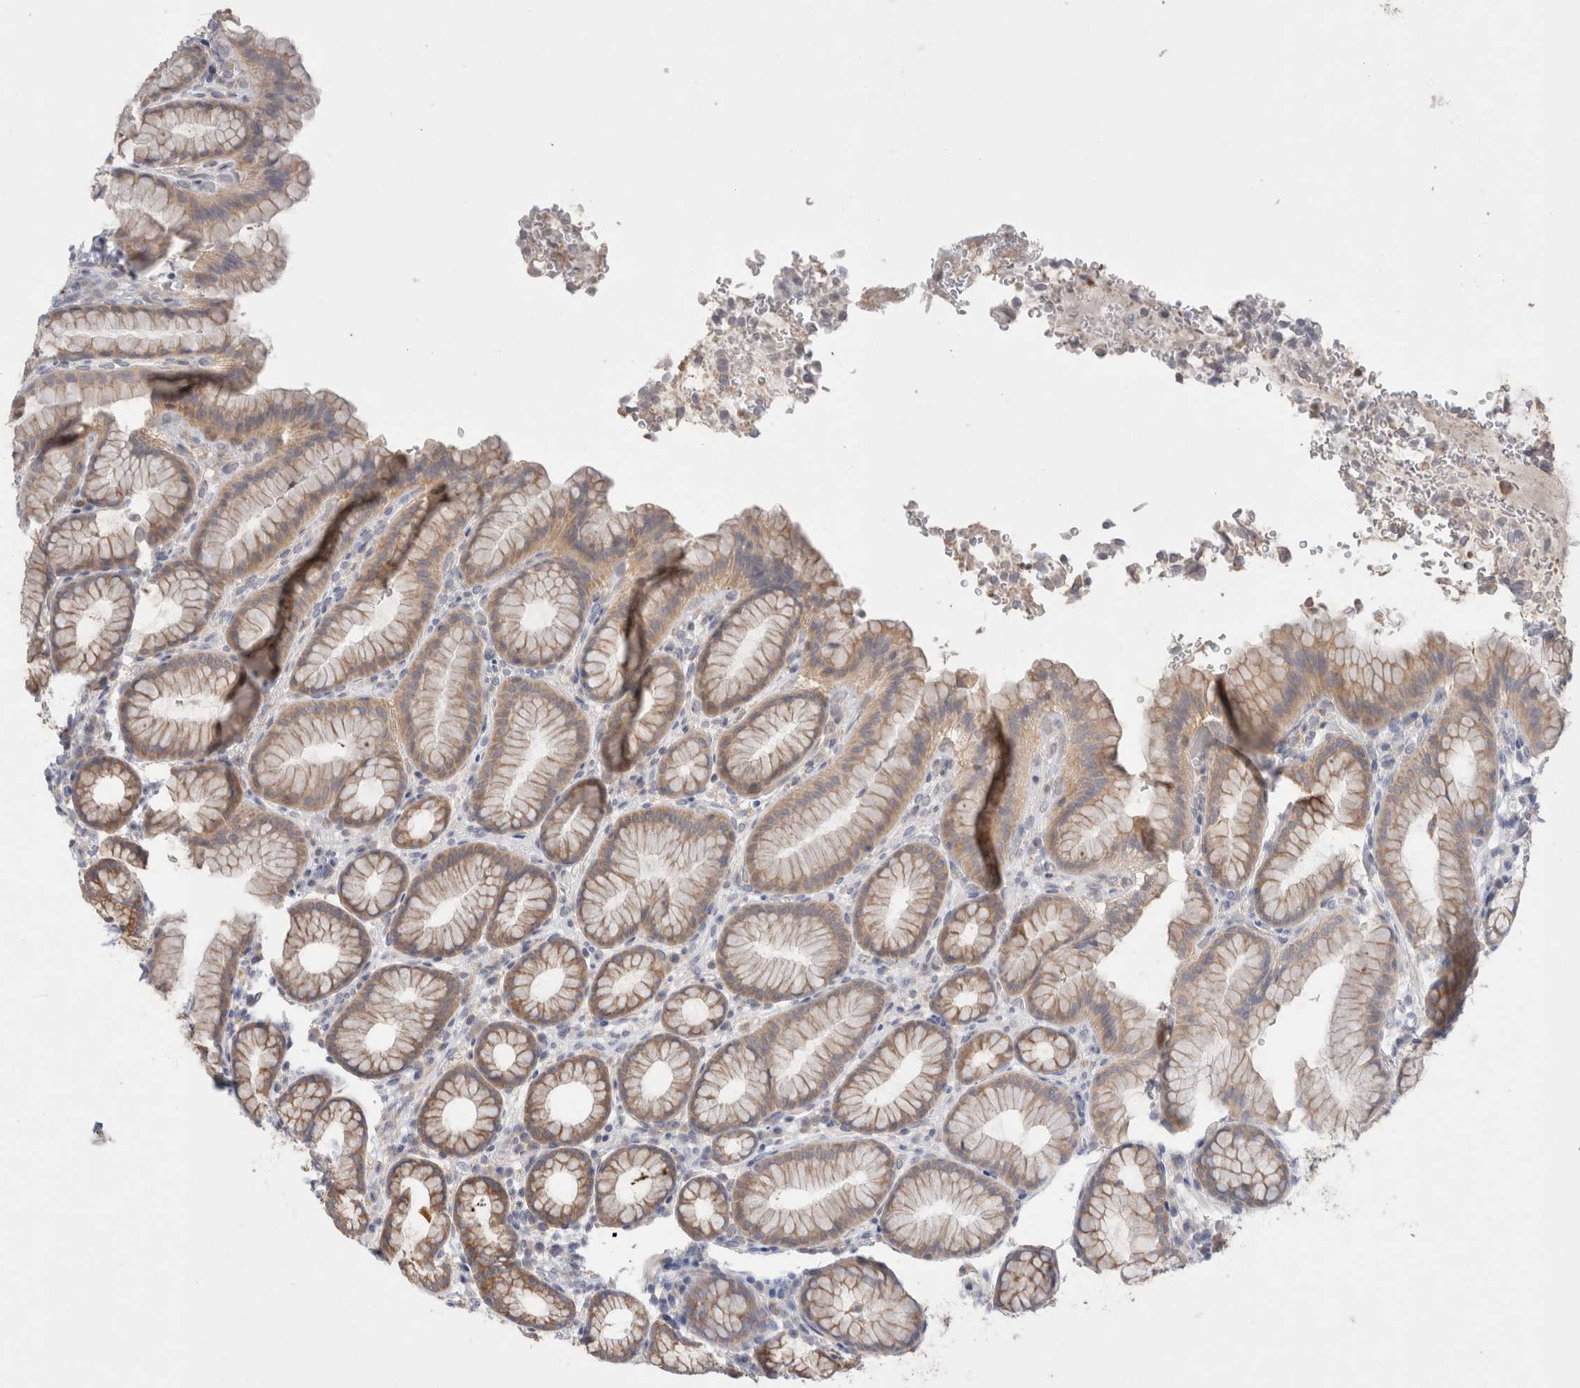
{"staining": {"intensity": "moderate", "quantity": ">75%", "location": "cytoplasmic/membranous"}, "tissue": "stomach", "cell_type": "Glandular cells", "image_type": "normal", "snomed": [{"axis": "morphology", "description": "Normal tissue, NOS"}, {"axis": "topography", "description": "Stomach"}], "caption": "Stomach stained for a protein (brown) displays moderate cytoplasmic/membranous positive positivity in approximately >75% of glandular cells.", "gene": "NDOR1", "patient": {"sex": "male", "age": 42}}